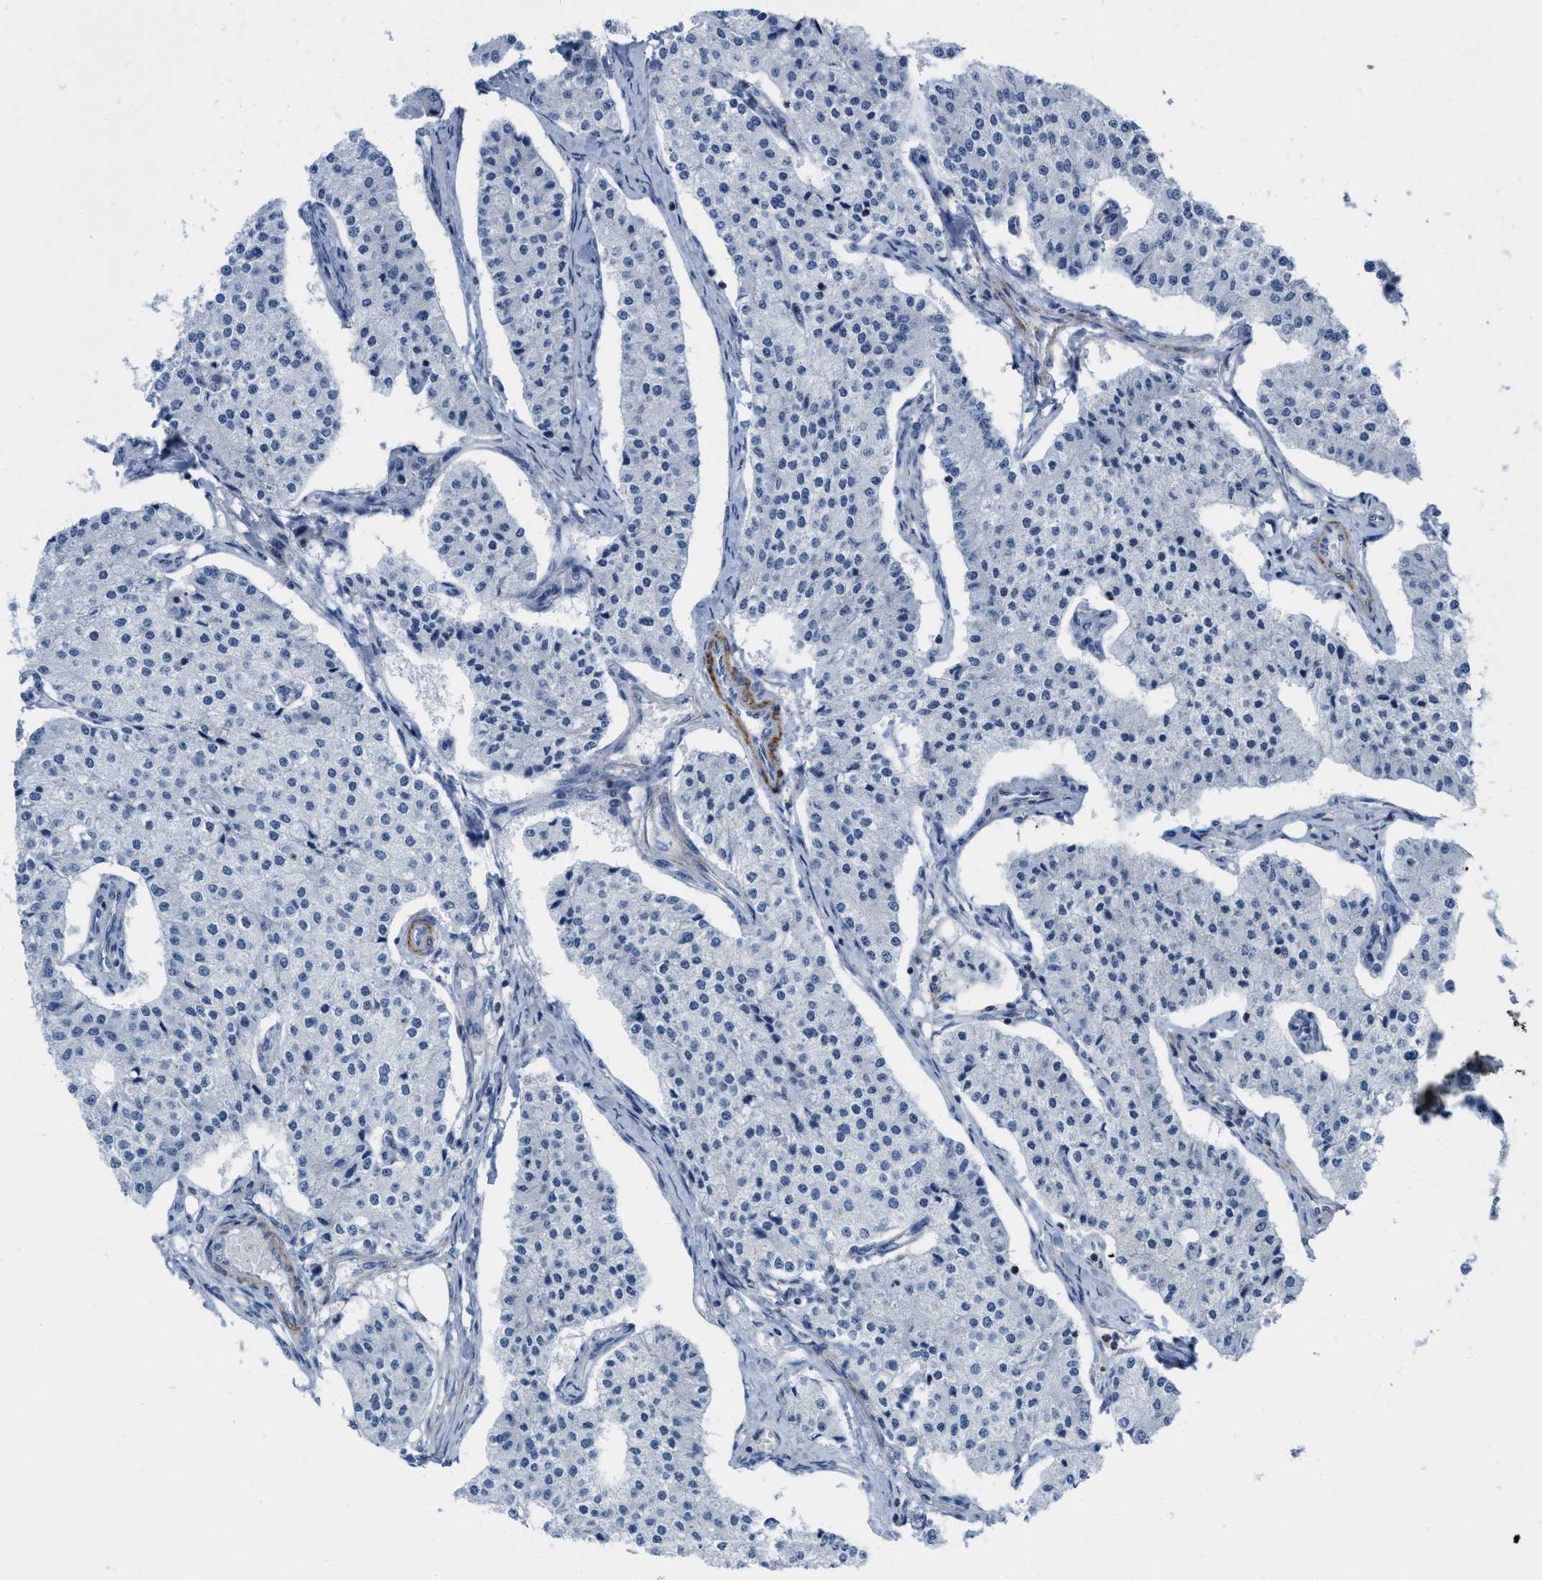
{"staining": {"intensity": "negative", "quantity": "none", "location": "none"}, "tissue": "carcinoid", "cell_type": "Tumor cells", "image_type": "cancer", "snomed": [{"axis": "morphology", "description": "Carcinoid, malignant, NOS"}, {"axis": "topography", "description": "Colon"}], "caption": "High power microscopy image of an immunohistochemistry (IHC) image of malignant carcinoid, revealing no significant expression in tumor cells.", "gene": "PRMT2", "patient": {"sex": "female", "age": 52}}